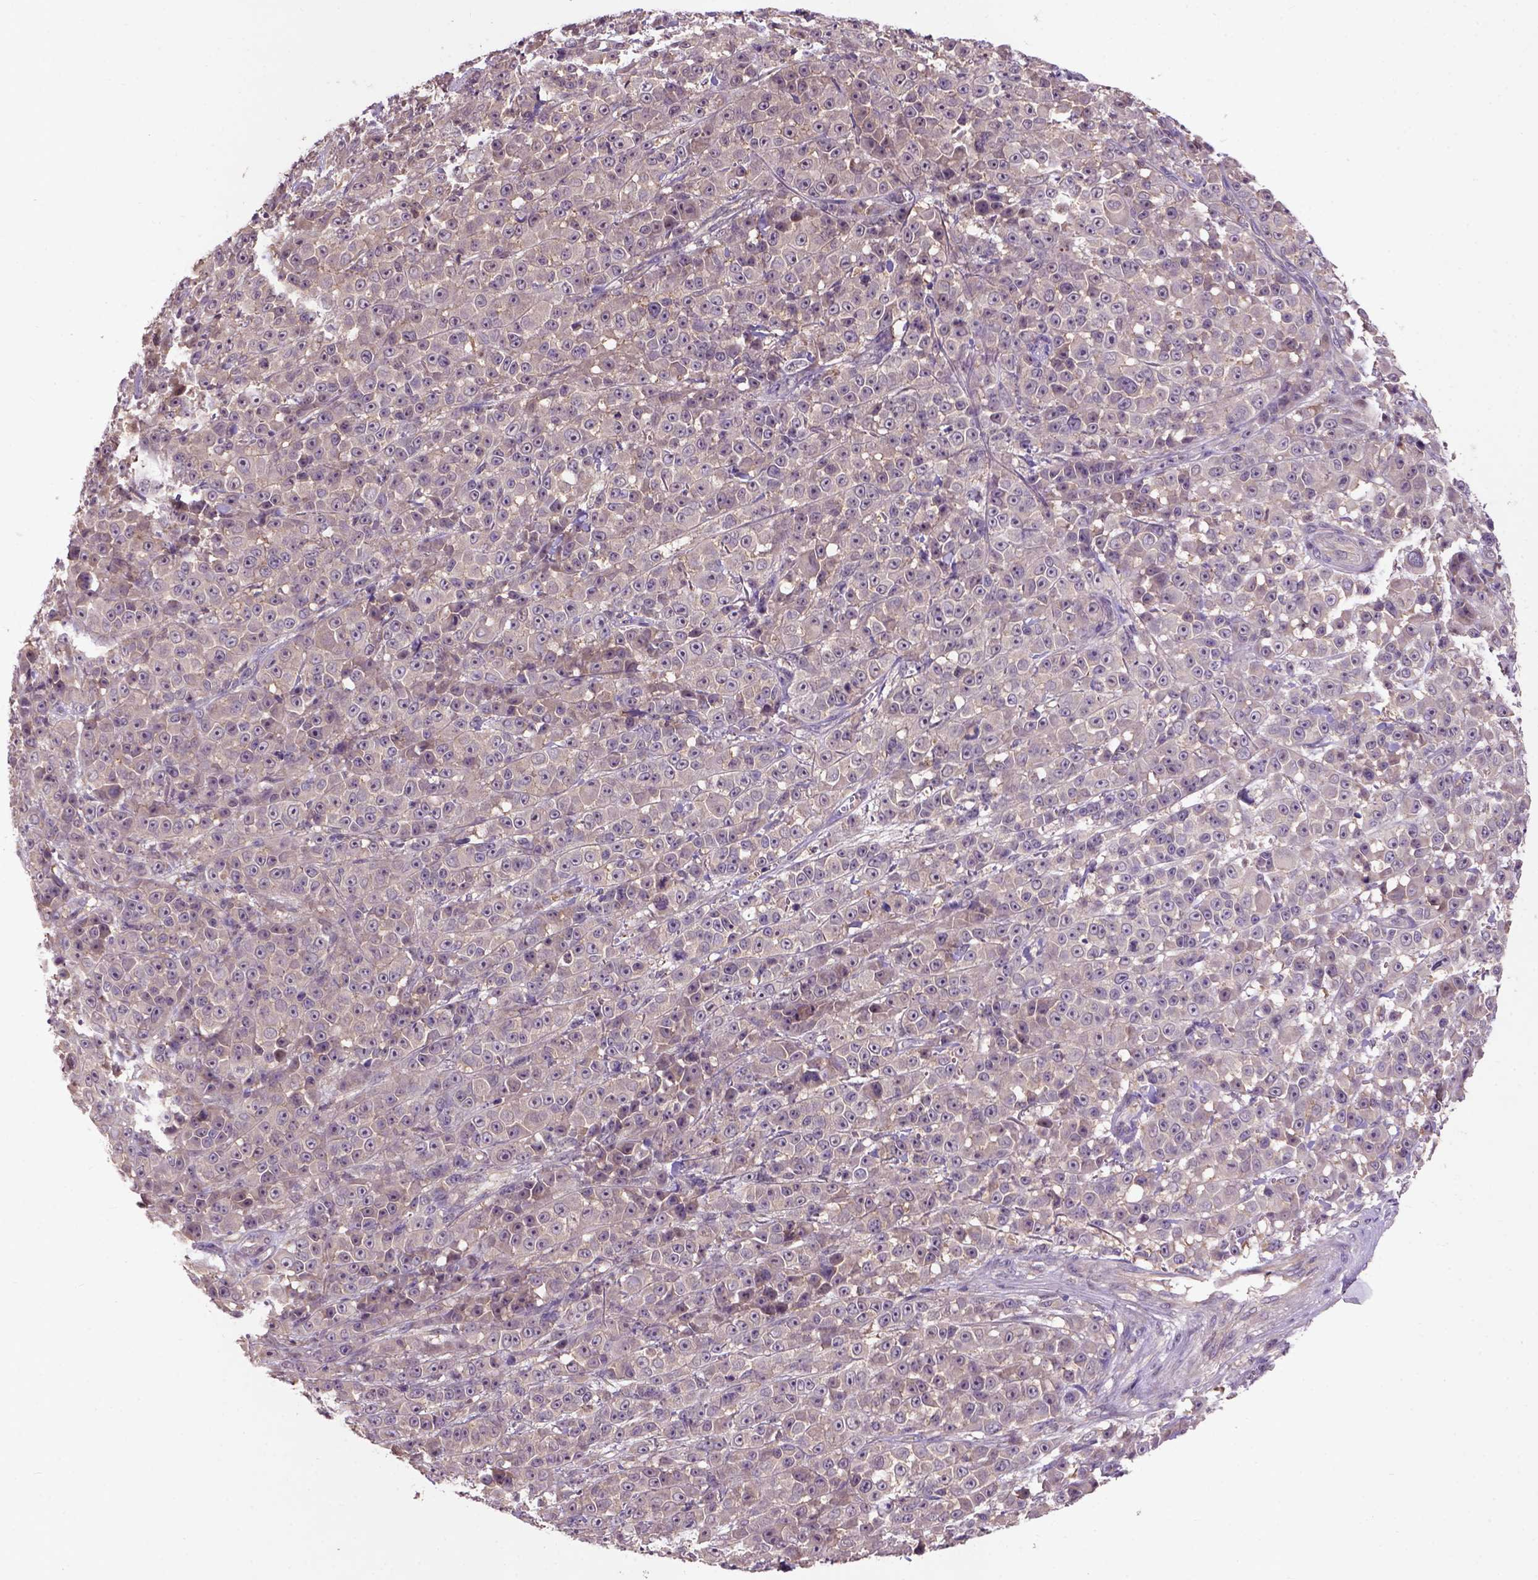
{"staining": {"intensity": "weak", "quantity": "25%-75%", "location": "cytoplasmic/membranous"}, "tissue": "melanoma", "cell_type": "Tumor cells", "image_type": "cancer", "snomed": [{"axis": "morphology", "description": "Malignant melanoma, NOS"}, {"axis": "topography", "description": "Skin"}, {"axis": "topography", "description": "Skin of back"}], "caption": "Melanoma stained with immunohistochemistry (IHC) shows weak cytoplasmic/membranous positivity in approximately 25%-75% of tumor cells. The staining was performed using DAB (3,3'-diaminobenzidine) to visualize the protein expression in brown, while the nuclei were stained in blue with hematoxylin (Magnification: 20x).", "gene": "KBTBD8", "patient": {"sex": "male", "age": 91}}